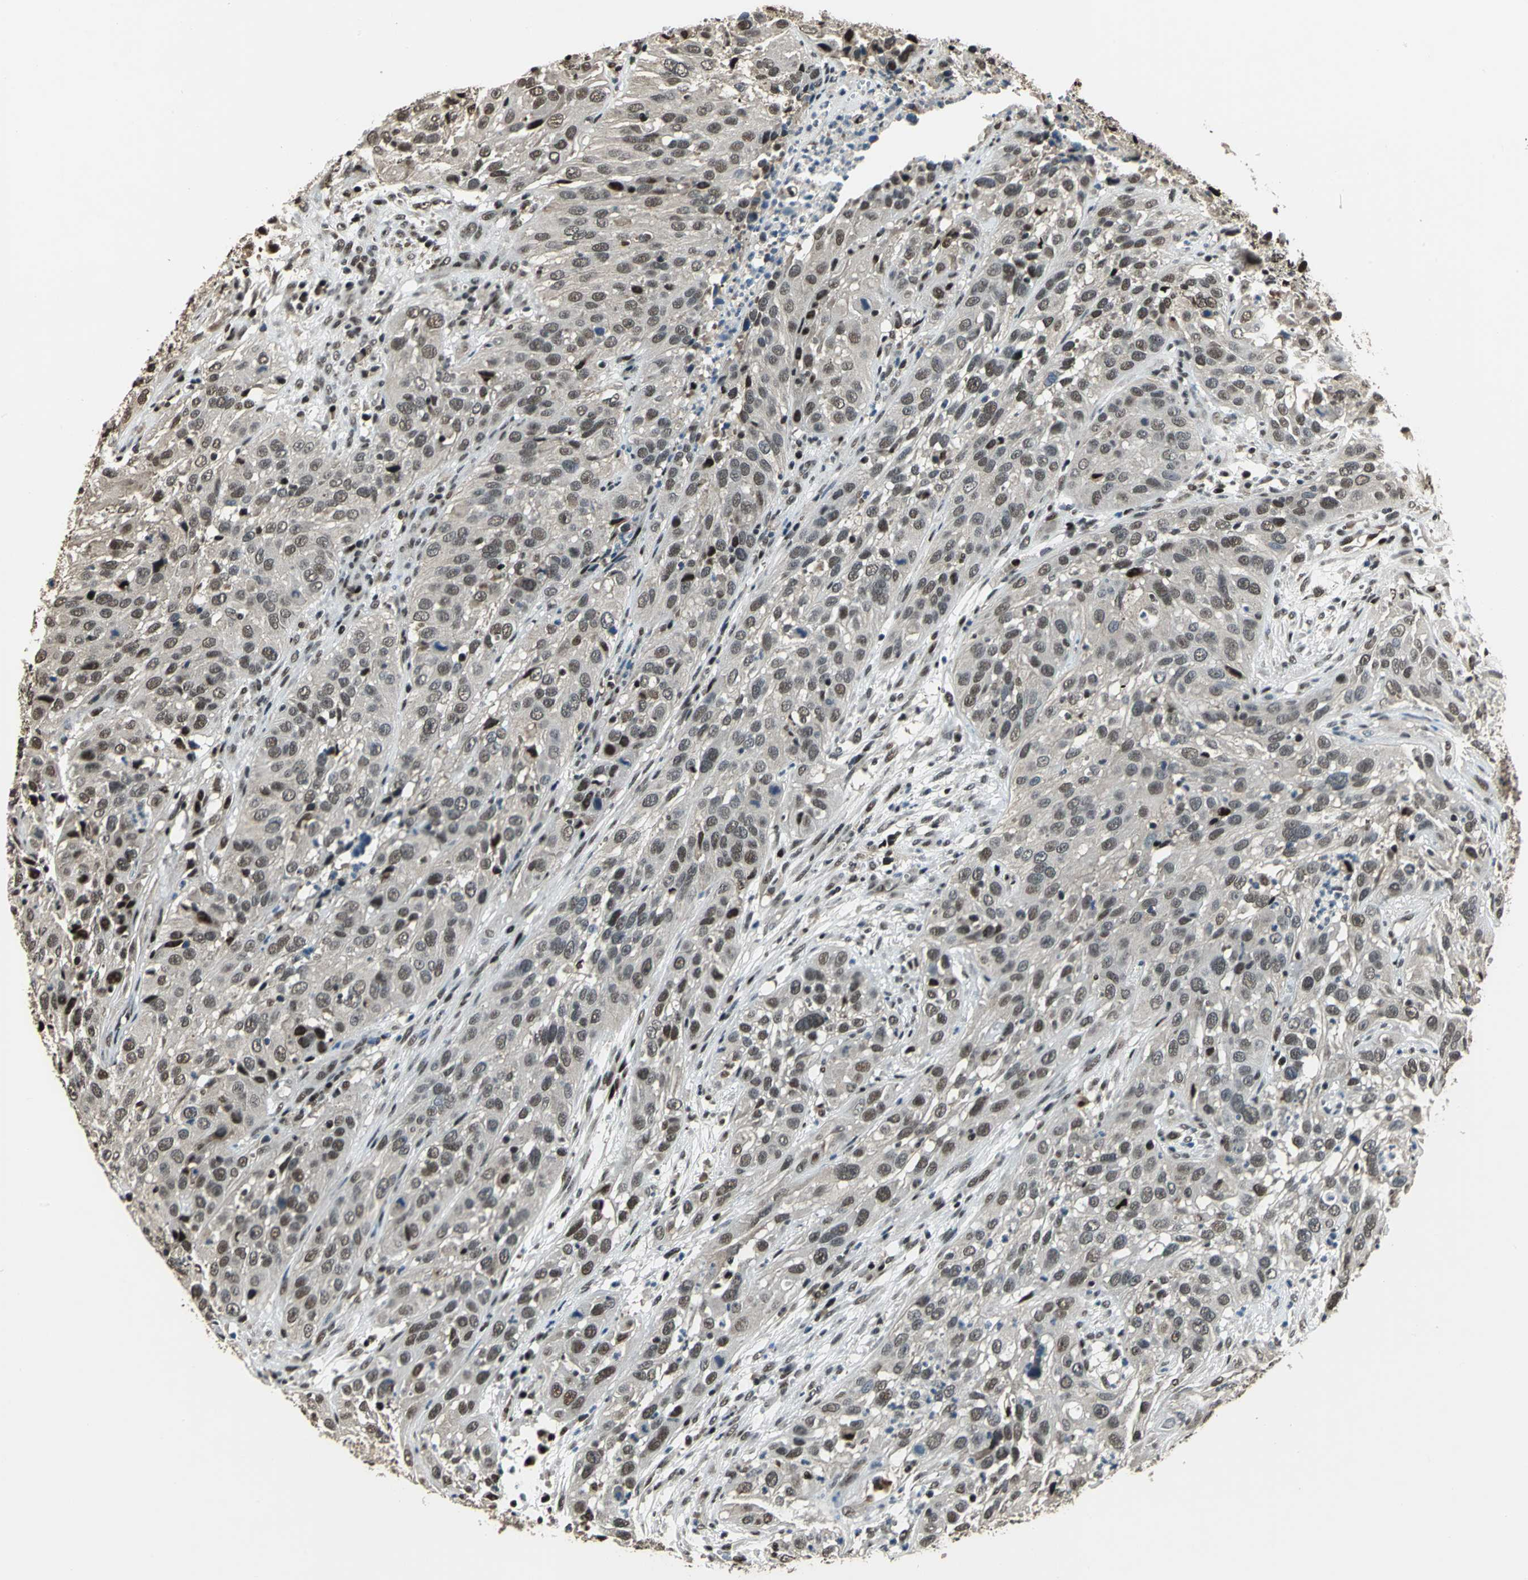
{"staining": {"intensity": "moderate", "quantity": "25%-75%", "location": "nuclear"}, "tissue": "cervical cancer", "cell_type": "Tumor cells", "image_type": "cancer", "snomed": [{"axis": "morphology", "description": "Squamous cell carcinoma, NOS"}, {"axis": "topography", "description": "Cervix"}], "caption": "Approximately 25%-75% of tumor cells in squamous cell carcinoma (cervical) demonstrate moderate nuclear protein positivity as visualized by brown immunohistochemical staining.", "gene": "MIS18BP1", "patient": {"sex": "female", "age": 32}}